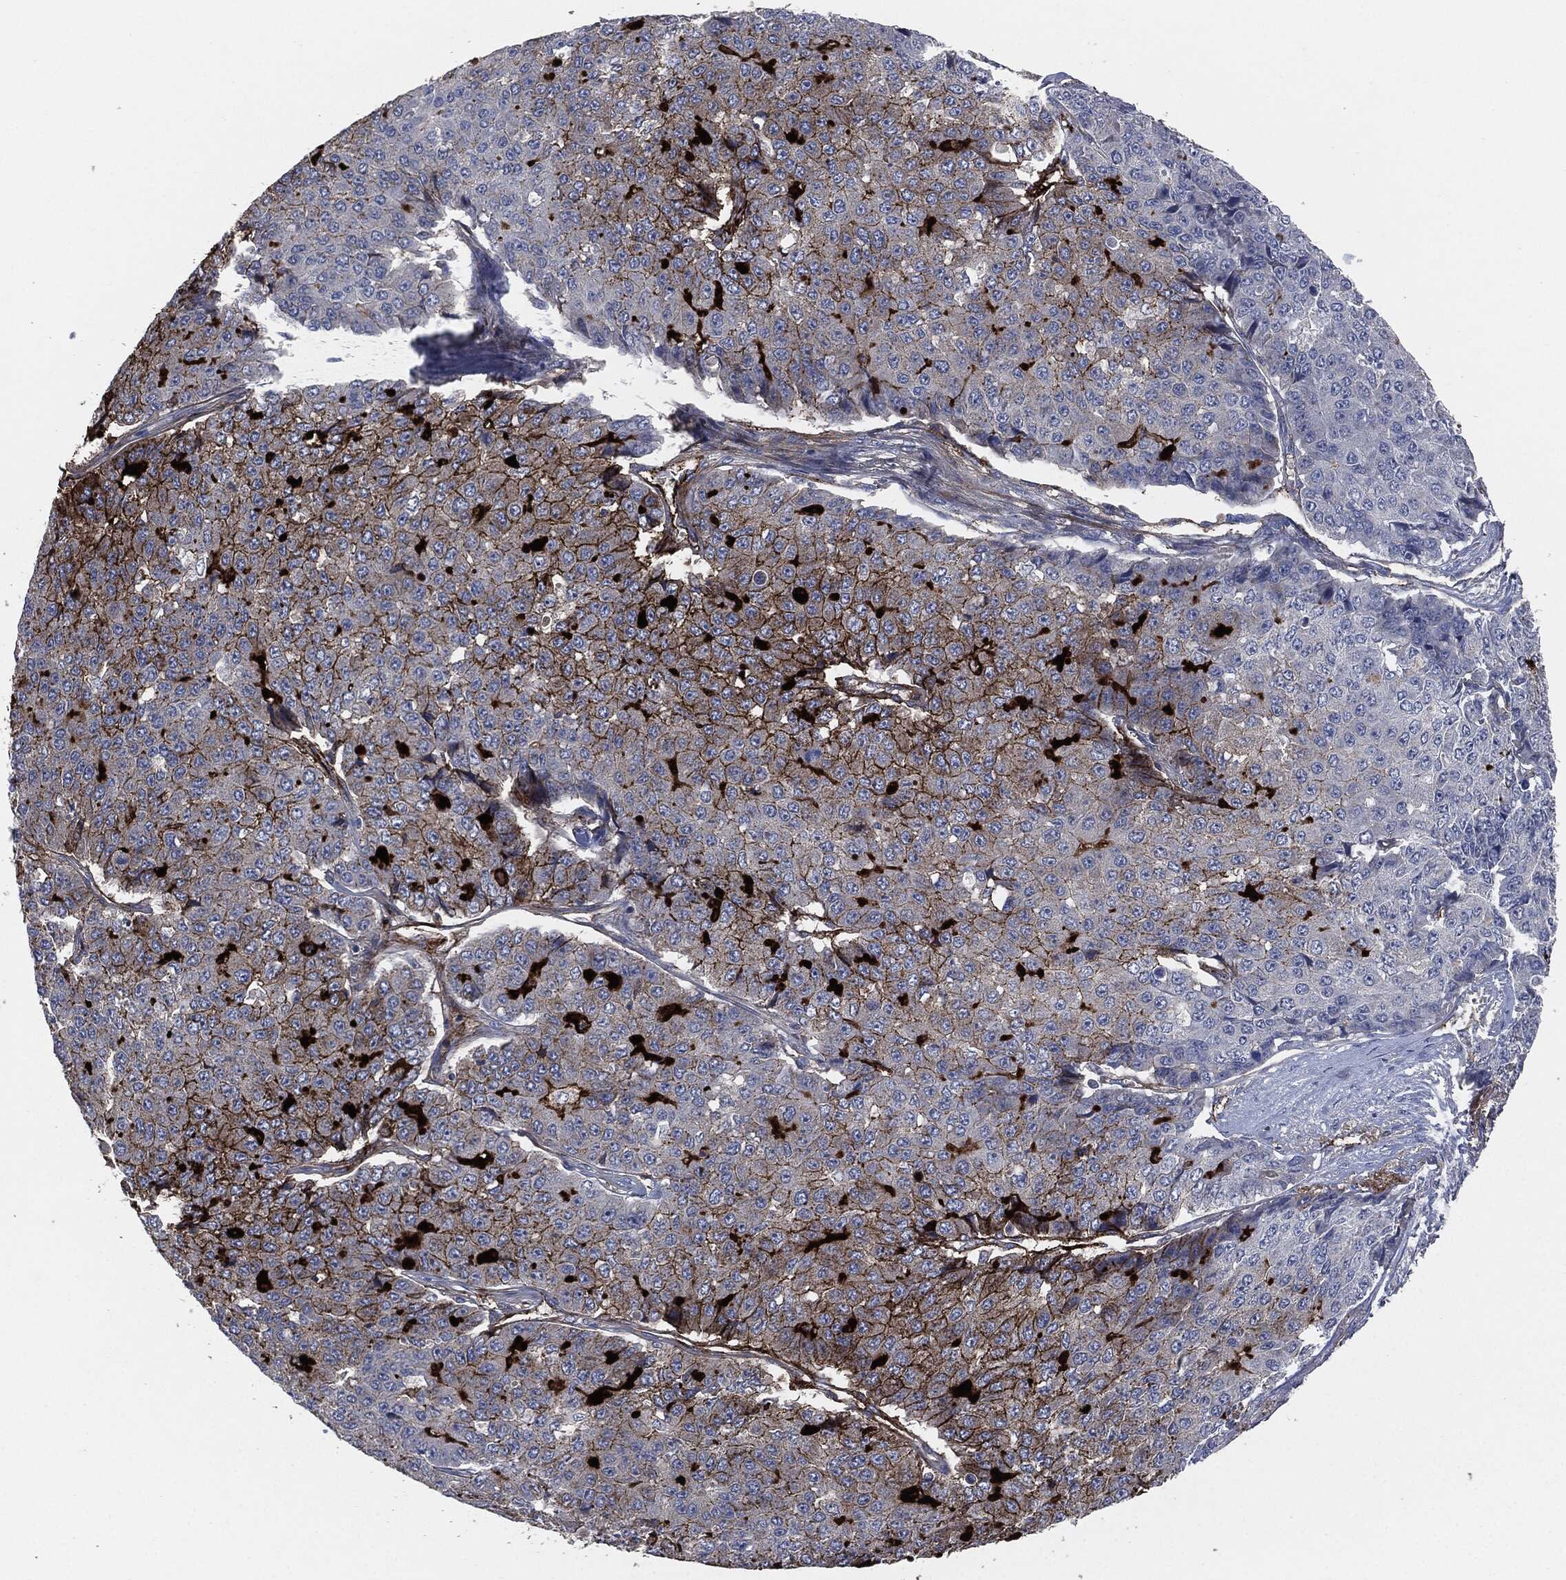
{"staining": {"intensity": "strong", "quantity": "<25%", "location": "cytoplasmic/membranous"}, "tissue": "pancreatic cancer", "cell_type": "Tumor cells", "image_type": "cancer", "snomed": [{"axis": "morphology", "description": "Normal tissue, NOS"}, {"axis": "morphology", "description": "Adenocarcinoma, NOS"}, {"axis": "topography", "description": "Pancreas"}, {"axis": "topography", "description": "Duodenum"}], "caption": "Adenocarcinoma (pancreatic) tissue shows strong cytoplasmic/membranous staining in approximately <25% of tumor cells, visualized by immunohistochemistry. (Brightfield microscopy of DAB IHC at high magnification).", "gene": "APOB", "patient": {"sex": "male", "age": 50}}